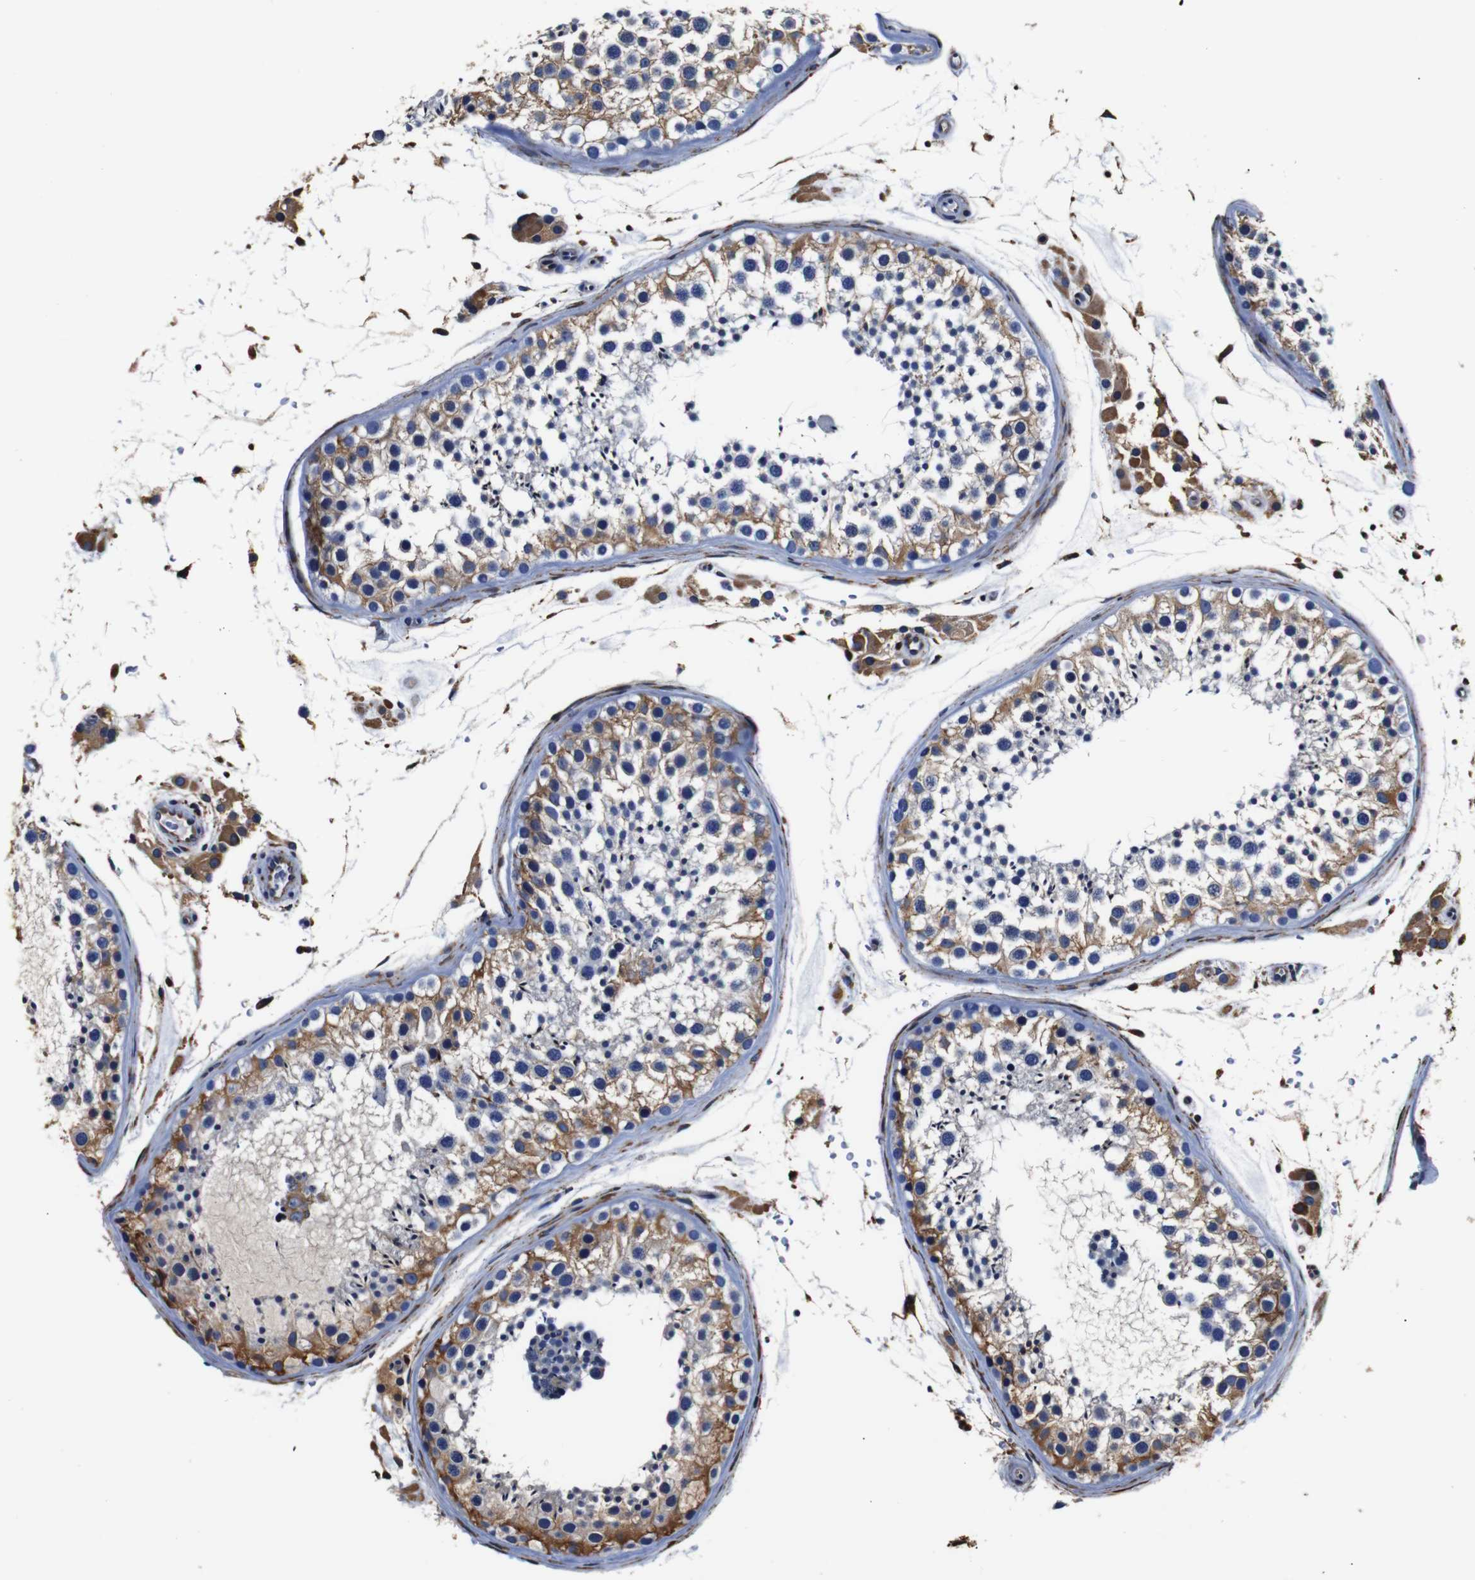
{"staining": {"intensity": "moderate", "quantity": ">75%", "location": "cytoplasmic/membranous"}, "tissue": "testis", "cell_type": "Cells in seminiferous ducts", "image_type": "normal", "snomed": [{"axis": "morphology", "description": "Normal tissue, NOS"}, {"axis": "topography", "description": "Testis"}], "caption": "Immunohistochemistry (IHC) (DAB) staining of normal human testis demonstrates moderate cytoplasmic/membranous protein staining in approximately >75% of cells in seminiferous ducts. Nuclei are stained in blue.", "gene": "PPIB", "patient": {"sex": "male", "age": 46}}